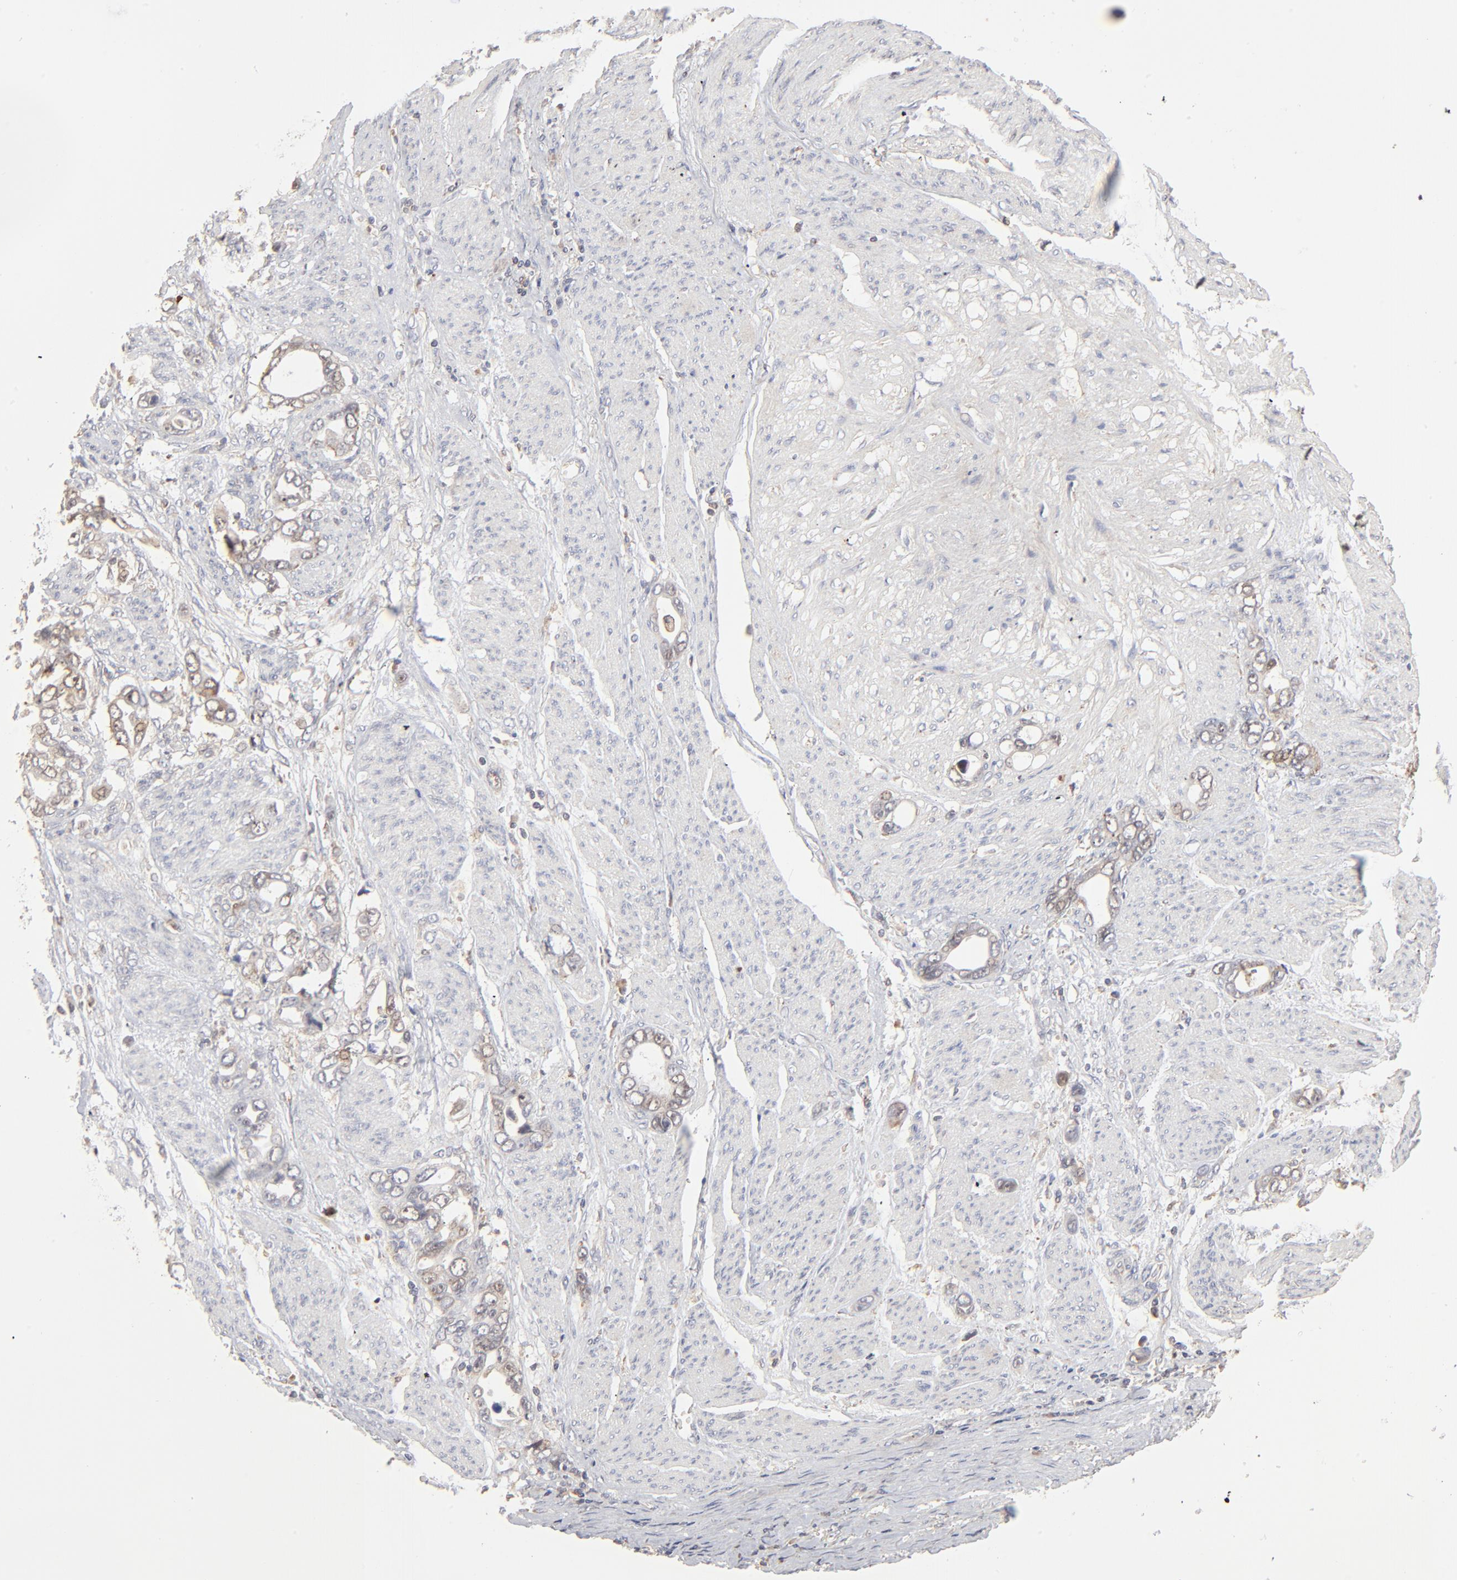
{"staining": {"intensity": "weak", "quantity": "25%-75%", "location": "cytoplasmic/membranous"}, "tissue": "stomach cancer", "cell_type": "Tumor cells", "image_type": "cancer", "snomed": [{"axis": "morphology", "description": "Adenocarcinoma, NOS"}, {"axis": "topography", "description": "Stomach"}], "caption": "Stomach cancer was stained to show a protein in brown. There is low levels of weak cytoplasmic/membranous expression in approximately 25%-75% of tumor cells. (brown staining indicates protein expression, while blue staining denotes nuclei).", "gene": "RNF213", "patient": {"sex": "male", "age": 78}}